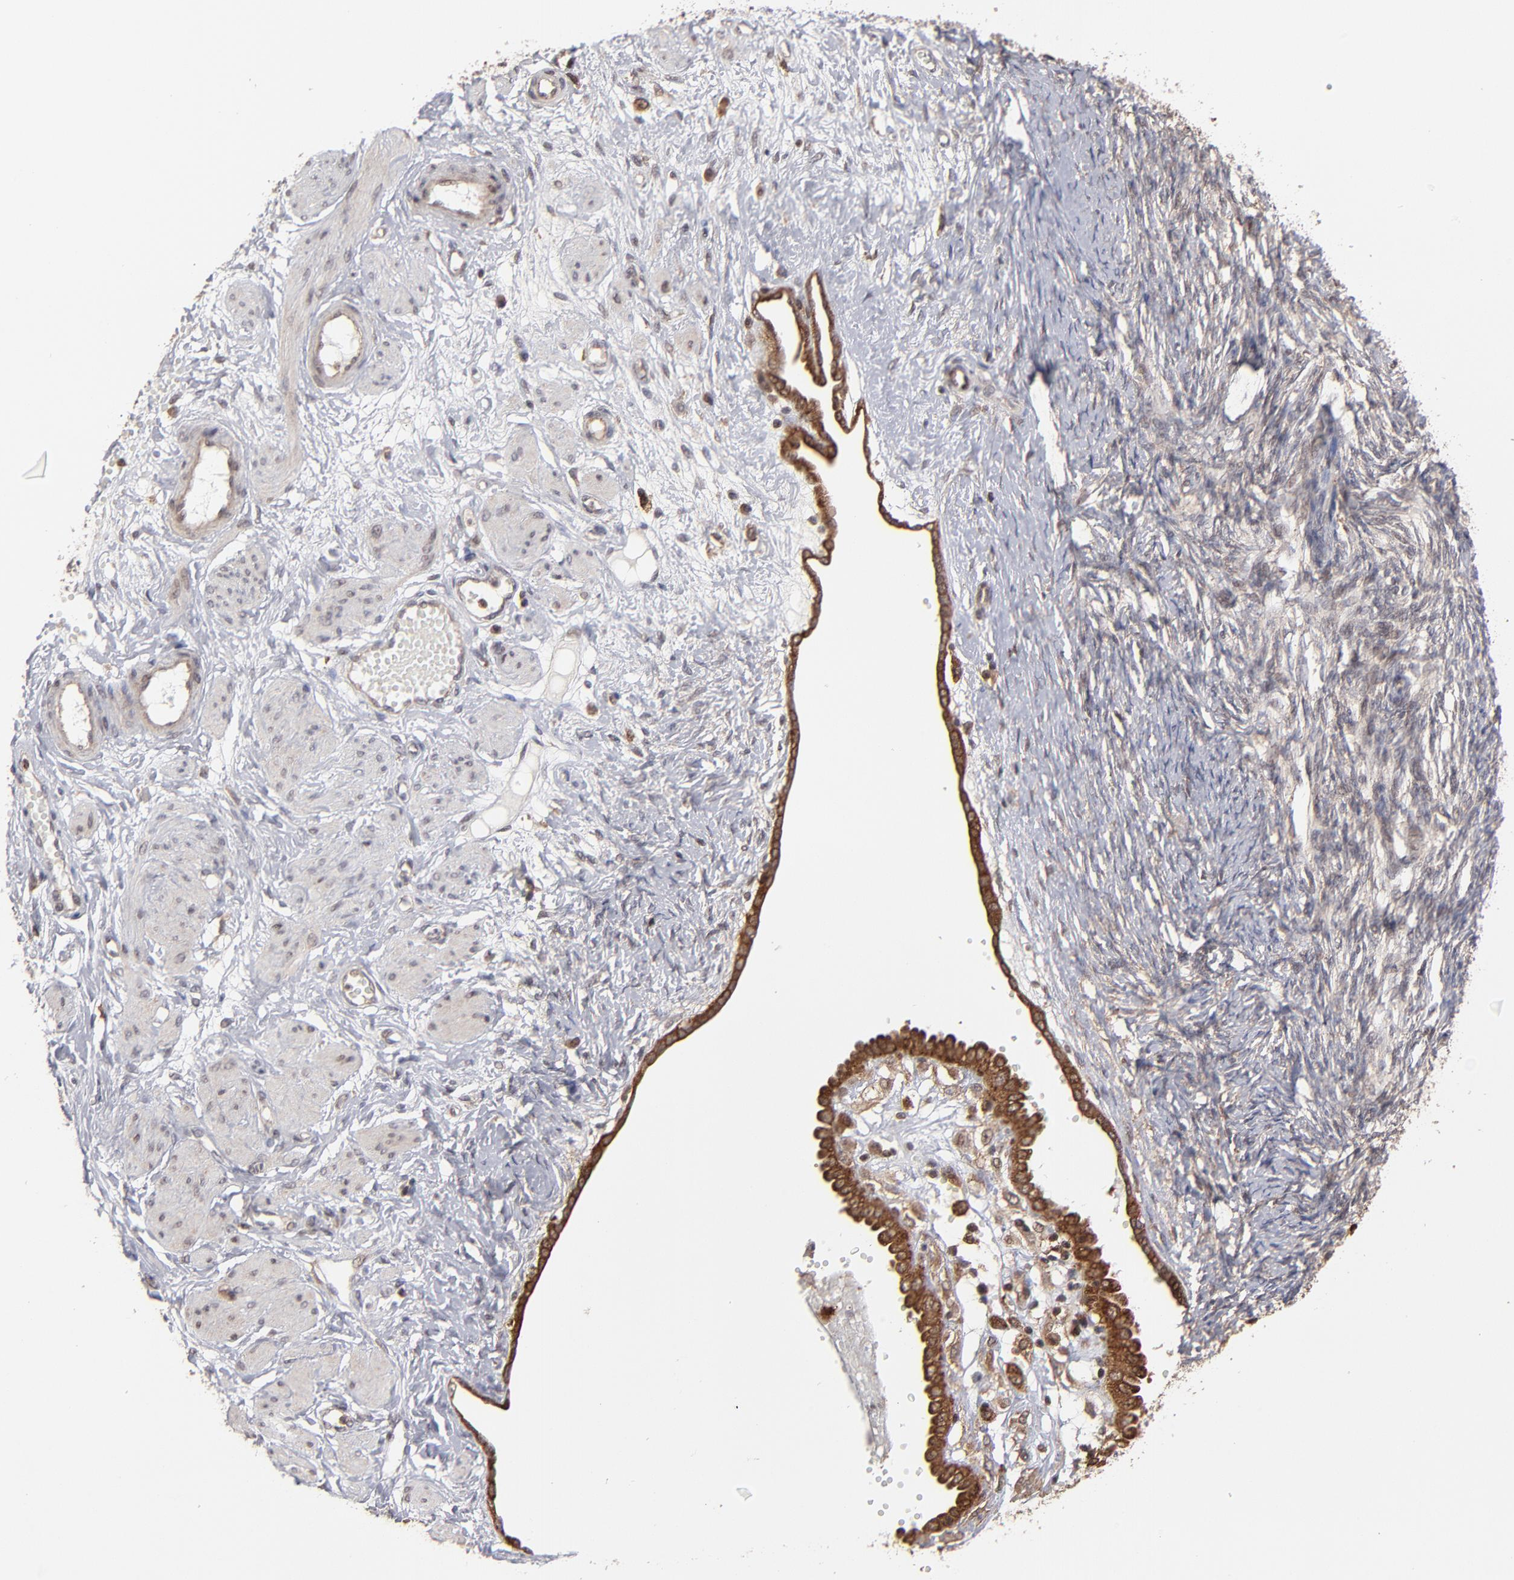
{"staining": {"intensity": "strong", "quantity": ">75%", "location": "cytoplasmic/membranous,nuclear"}, "tissue": "ovarian cancer", "cell_type": "Tumor cells", "image_type": "cancer", "snomed": [{"axis": "morphology", "description": "Normal tissue, NOS"}, {"axis": "morphology", "description": "Cystadenocarcinoma, serous, NOS"}, {"axis": "topography", "description": "Ovary"}], "caption": "Tumor cells show high levels of strong cytoplasmic/membranous and nuclear staining in approximately >75% of cells in ovarian serous cystadenocarcinoma.", "gene": "RGS6", "patient": {"sex": "female", "age": 62}}